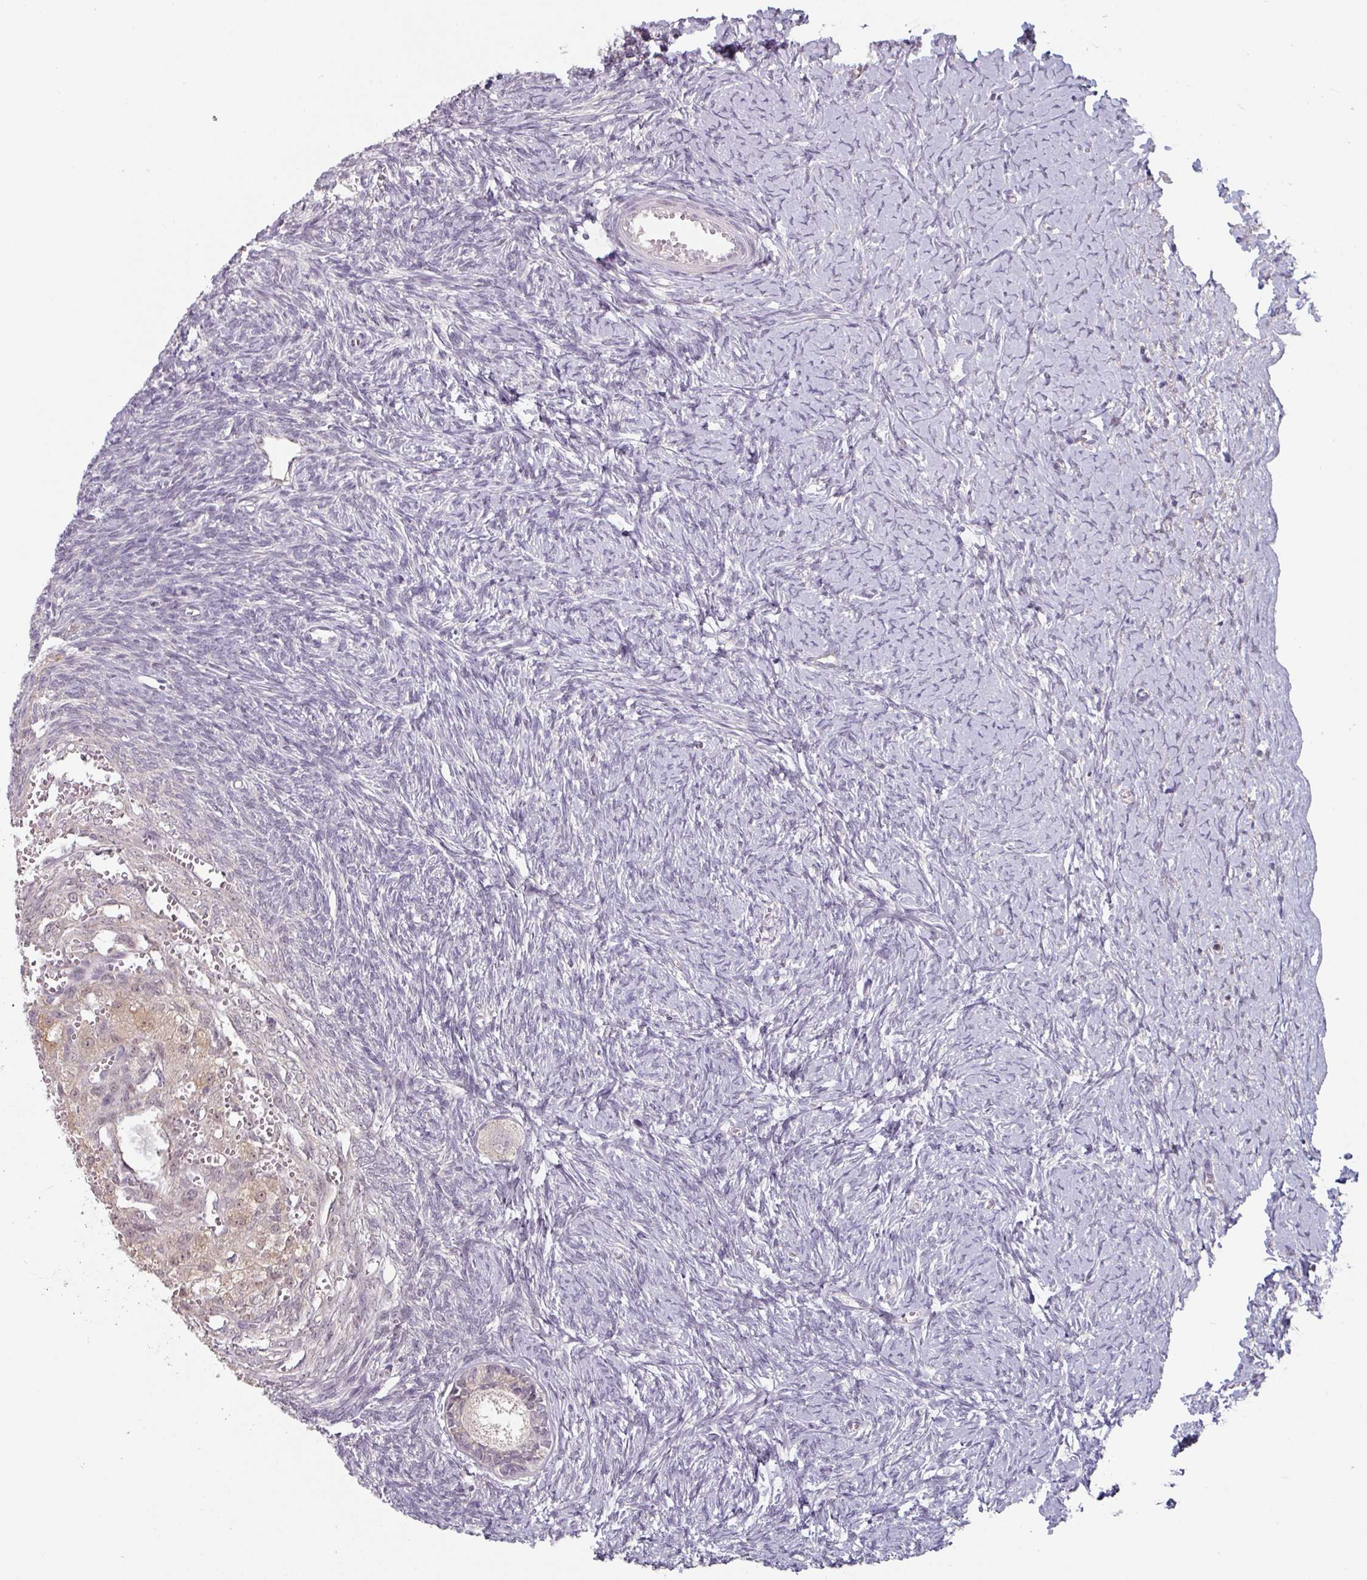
{"staining": {"intensity": "negative", "quantity": "none", "location": "none"}, "tissue": "ovary", "cell_type": "Follicle cells", "image_type": "normal", "snomed": [{"axis": "morphology", "description": "Normal tissue, NOS"}, {"axis": "topography", "description": "Ovary"}], "caption": "This is a micrograph of IHC staining of benign ovary, which shows no expression in follicle cells. (Brightfield microscopy of DAB (3,3'-diaminobenzidine) immunohistochemistry at high magnification).", "gene": "ZBTB6", "patient": {"sex": "female", "age": 39}}